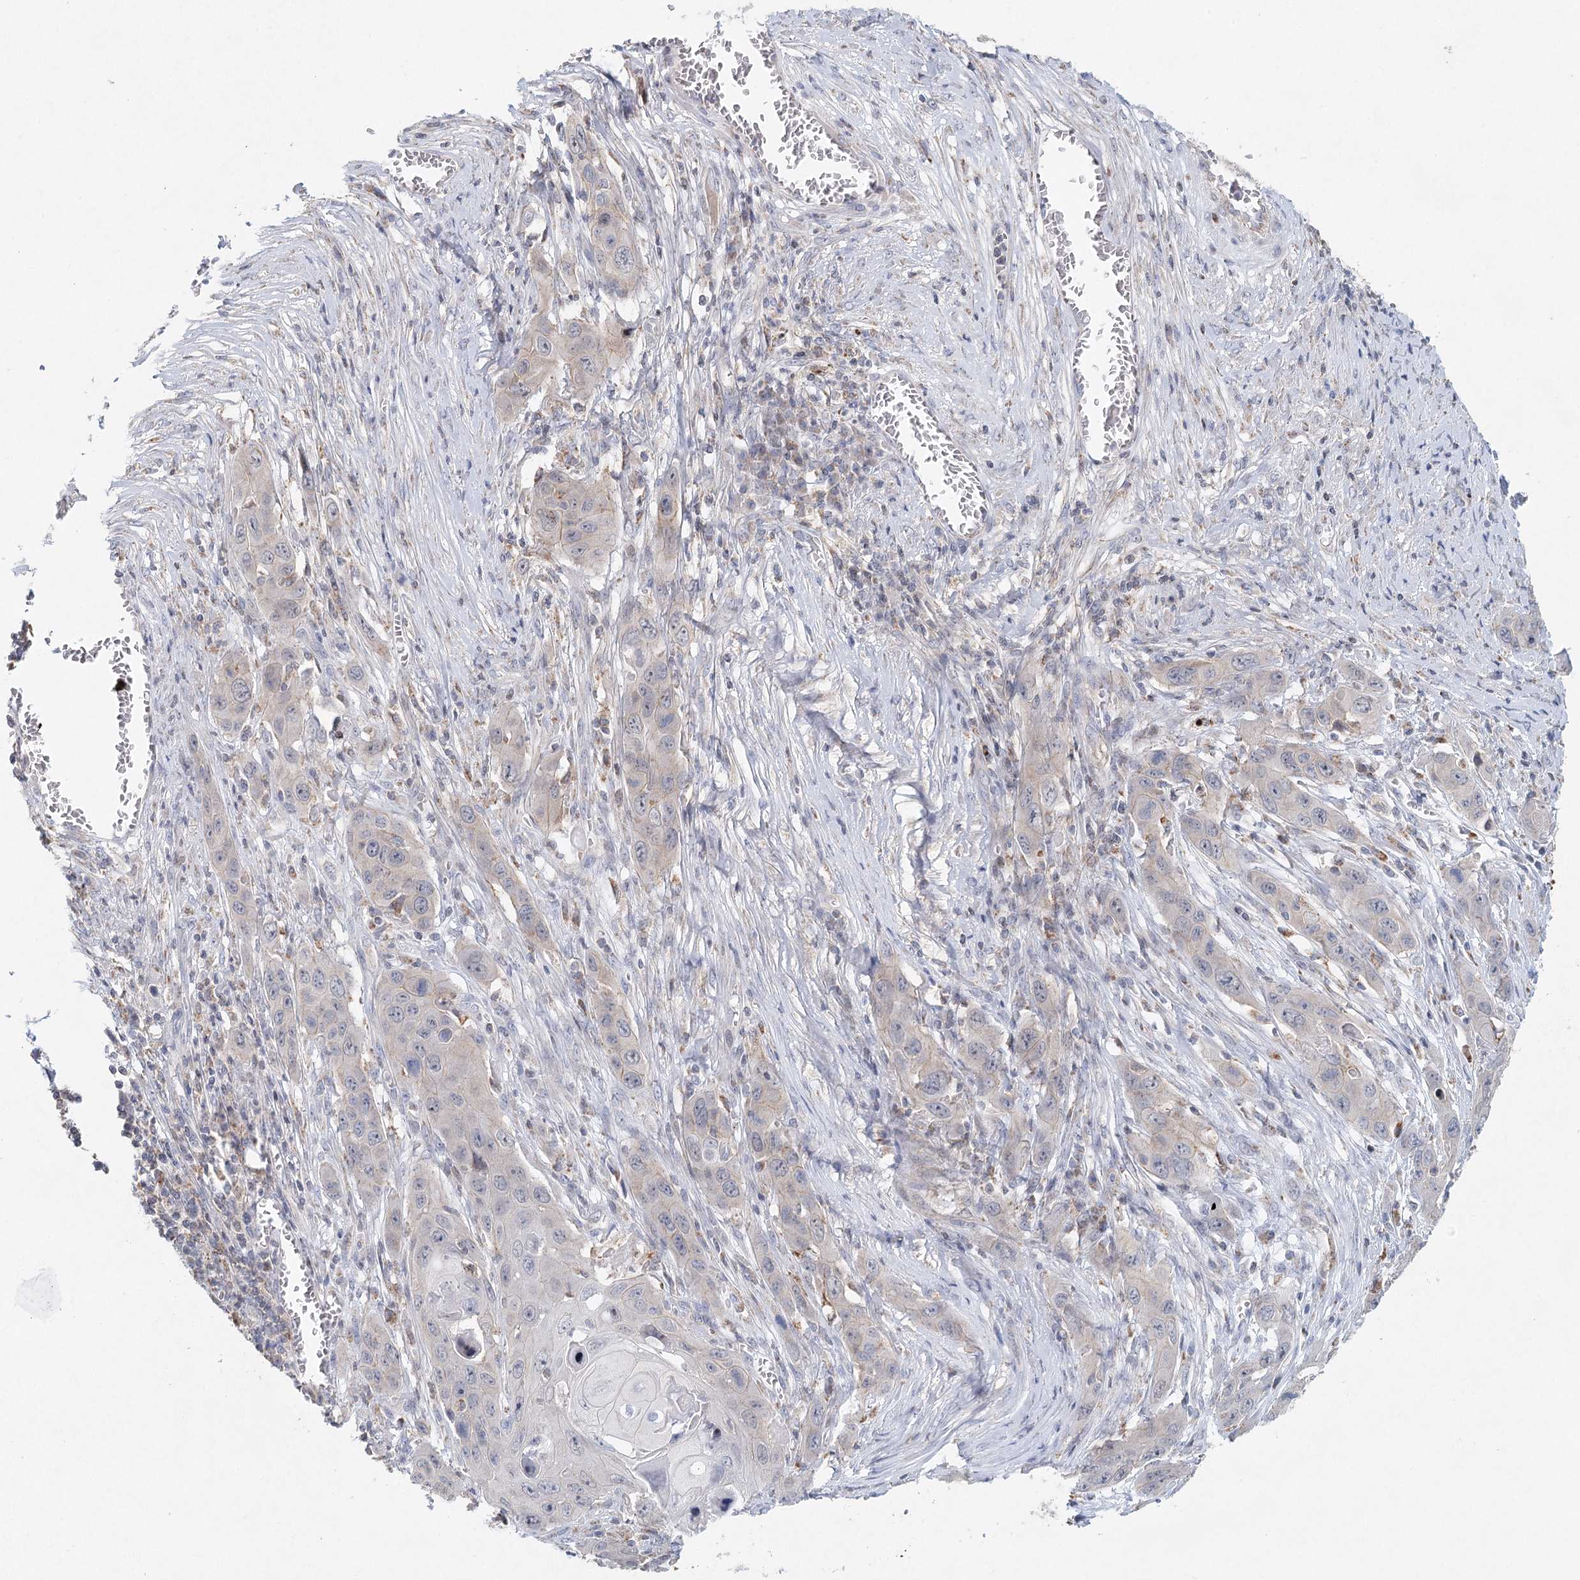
{"staining": {"intensity": "negative", "quantity": "none", "location": "none"}, "tissue": "skin cancer", "cell_type": "Tumor cells", "image_type": "cancer", "snomed": [{"axis": "morphology", "description": "Squamous cell carcinoma, NOS"}, {"axis": "topography", "description": "Skin"}], "caption": "Immunohistochemistry of skin cancer (squamous cell carcinoma) shows no staining in tumor cells.", "gene": "XPO6", "patient": {"sex": "male", "age": 55}}